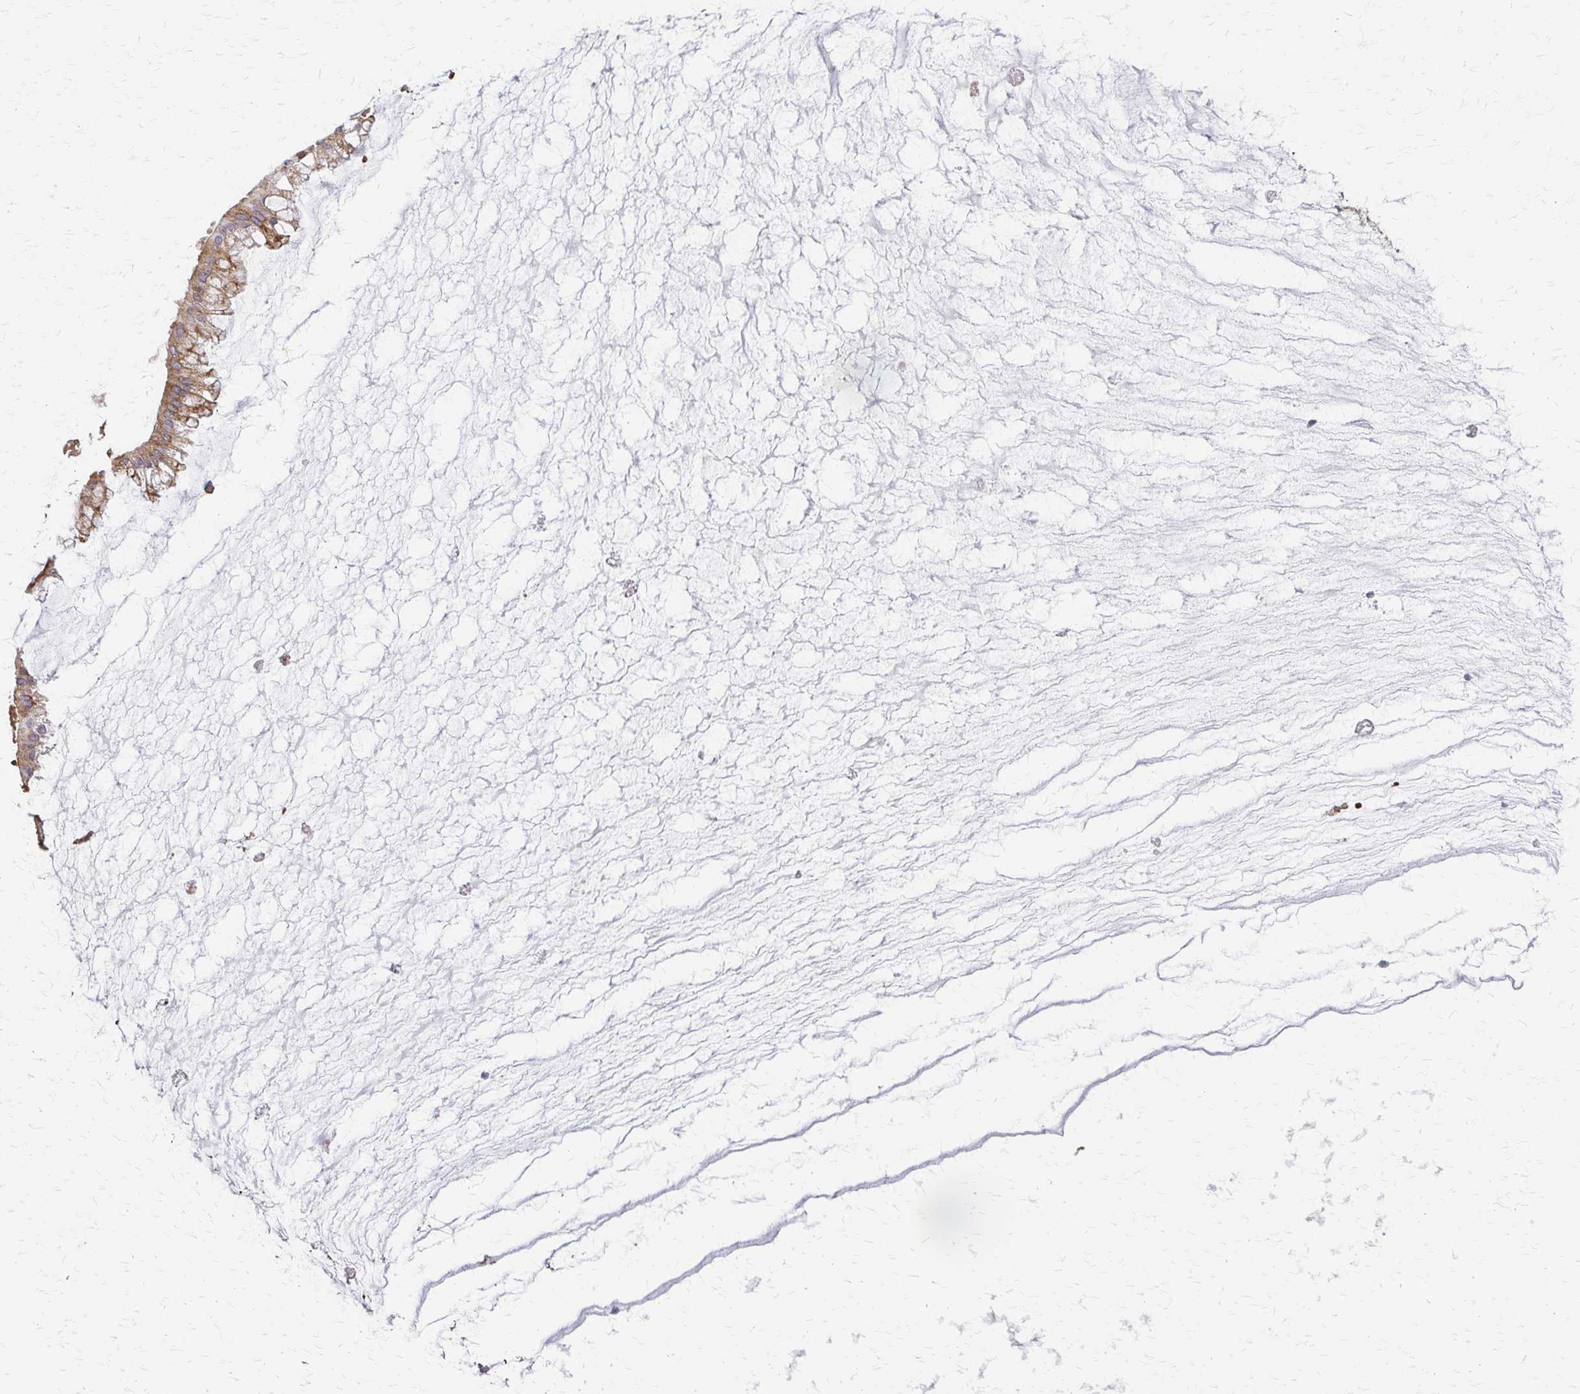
{"staining": {"intensity": "moderate", "quantity": ">75%", "location": "cytoplasmic/membranous"}, "tissue": "ovarian cancer", "cell_type": "Tumor cells", "image_type": "cancer", "snomed": [{"axis": "morphology", "description": "Cystadenocarcinoma, mucinous, NOS"}, {"axis": "topography", "description": "Ovary"}], "caption": "Immunohistochemical staining of mucinous cystadenocarcinoma (ovarian) shows medium levels of moderate cytoplasmic/membranous protein staining in approximately >75% of tumor cells.", "gene": "EEF2", "patient": {"sex": "female", "age": 73}}